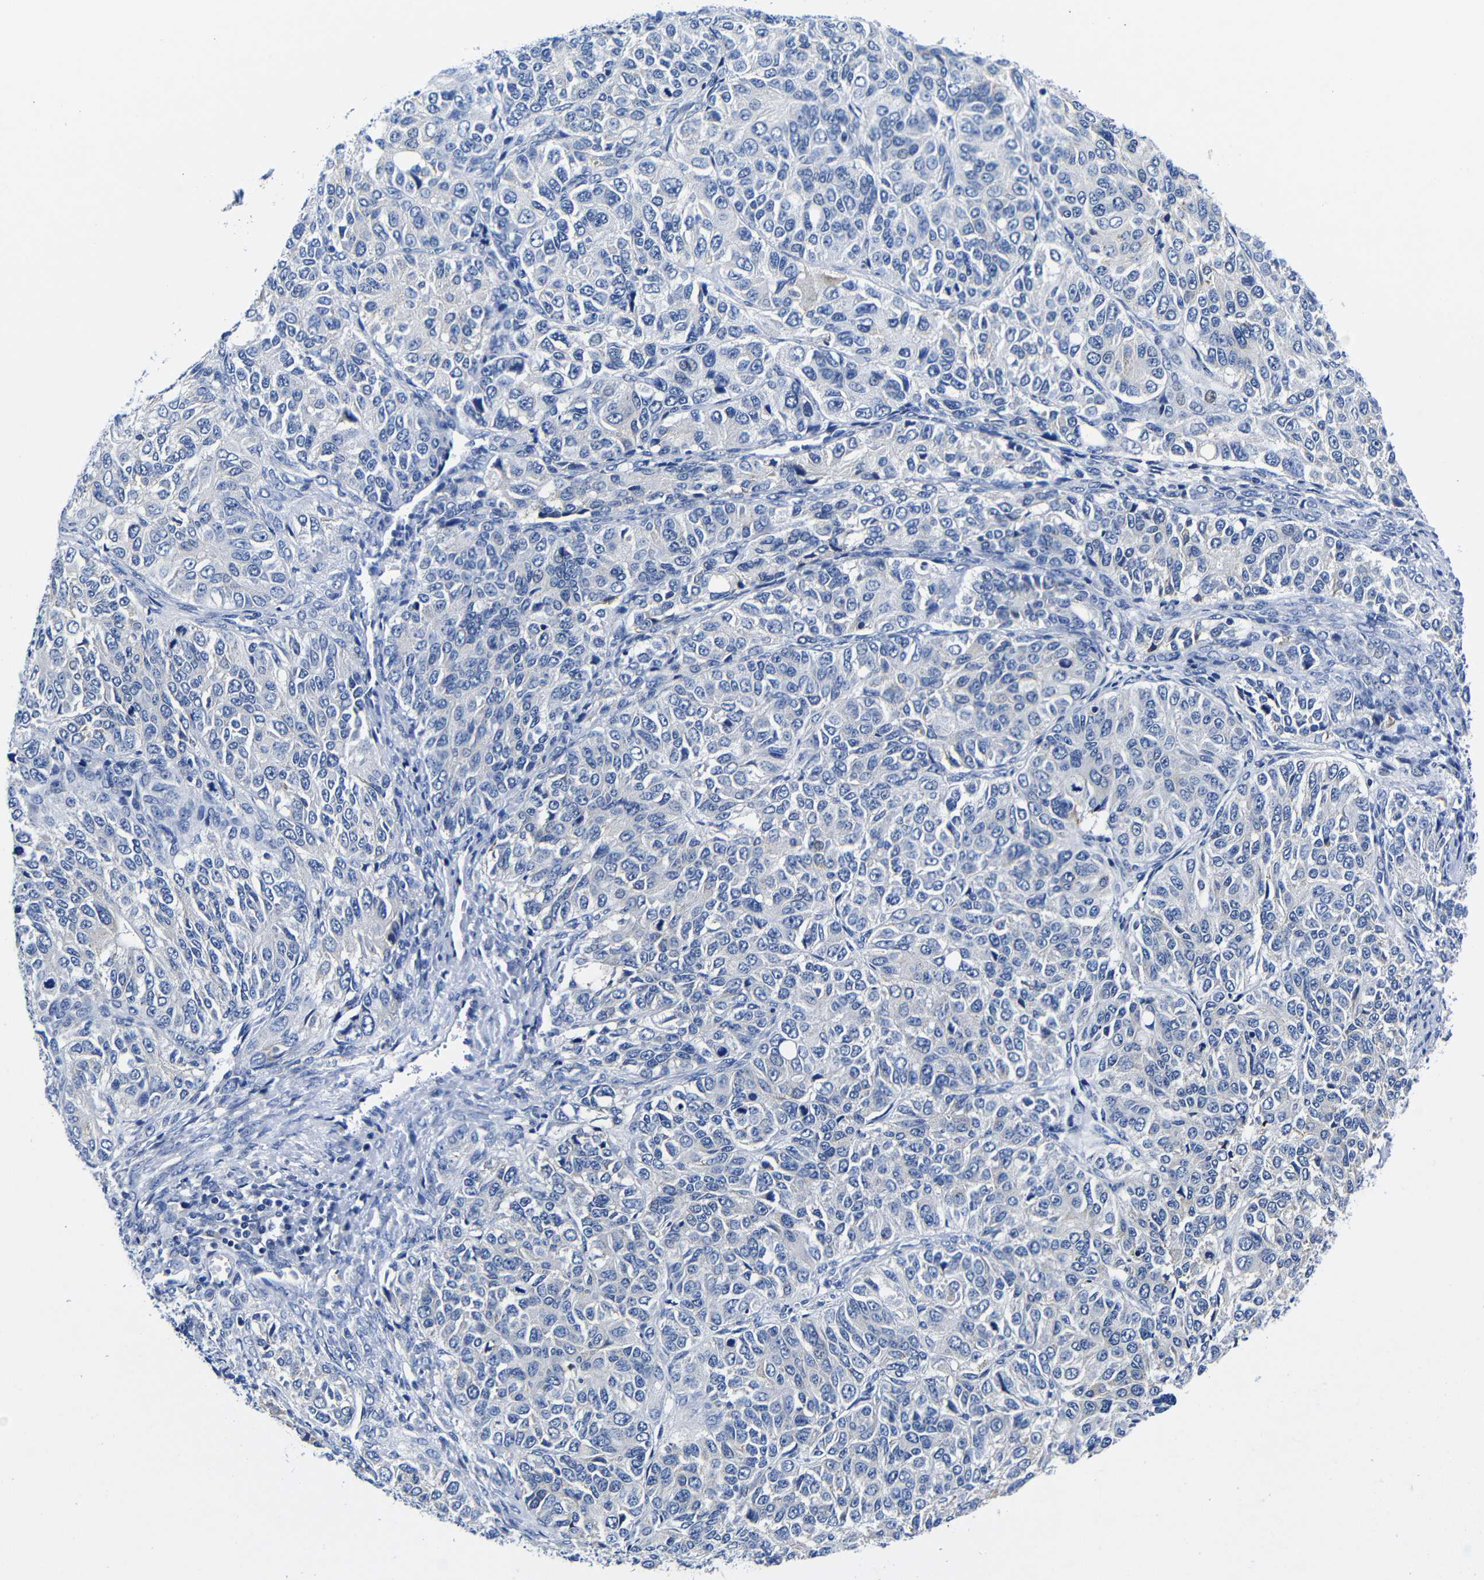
{"staining": {"intensity": "negative", "quantity": "none", "location": "none"}, "tissue": "ovarian cancer", "cell_type": "Tumor cells", "image_type": "cancer", "snomed": [{"axis": "morphology", "description": "Carcinoma, endometroid"}, {"axis": "topography", "description": "Ovary"}], "caption": "A micrograph of human ovarian endometroid carcinoma is negative for staining in tumor cells.", "gene": "CLEC4G", "patient": {"sex": "female", "age": 51}}